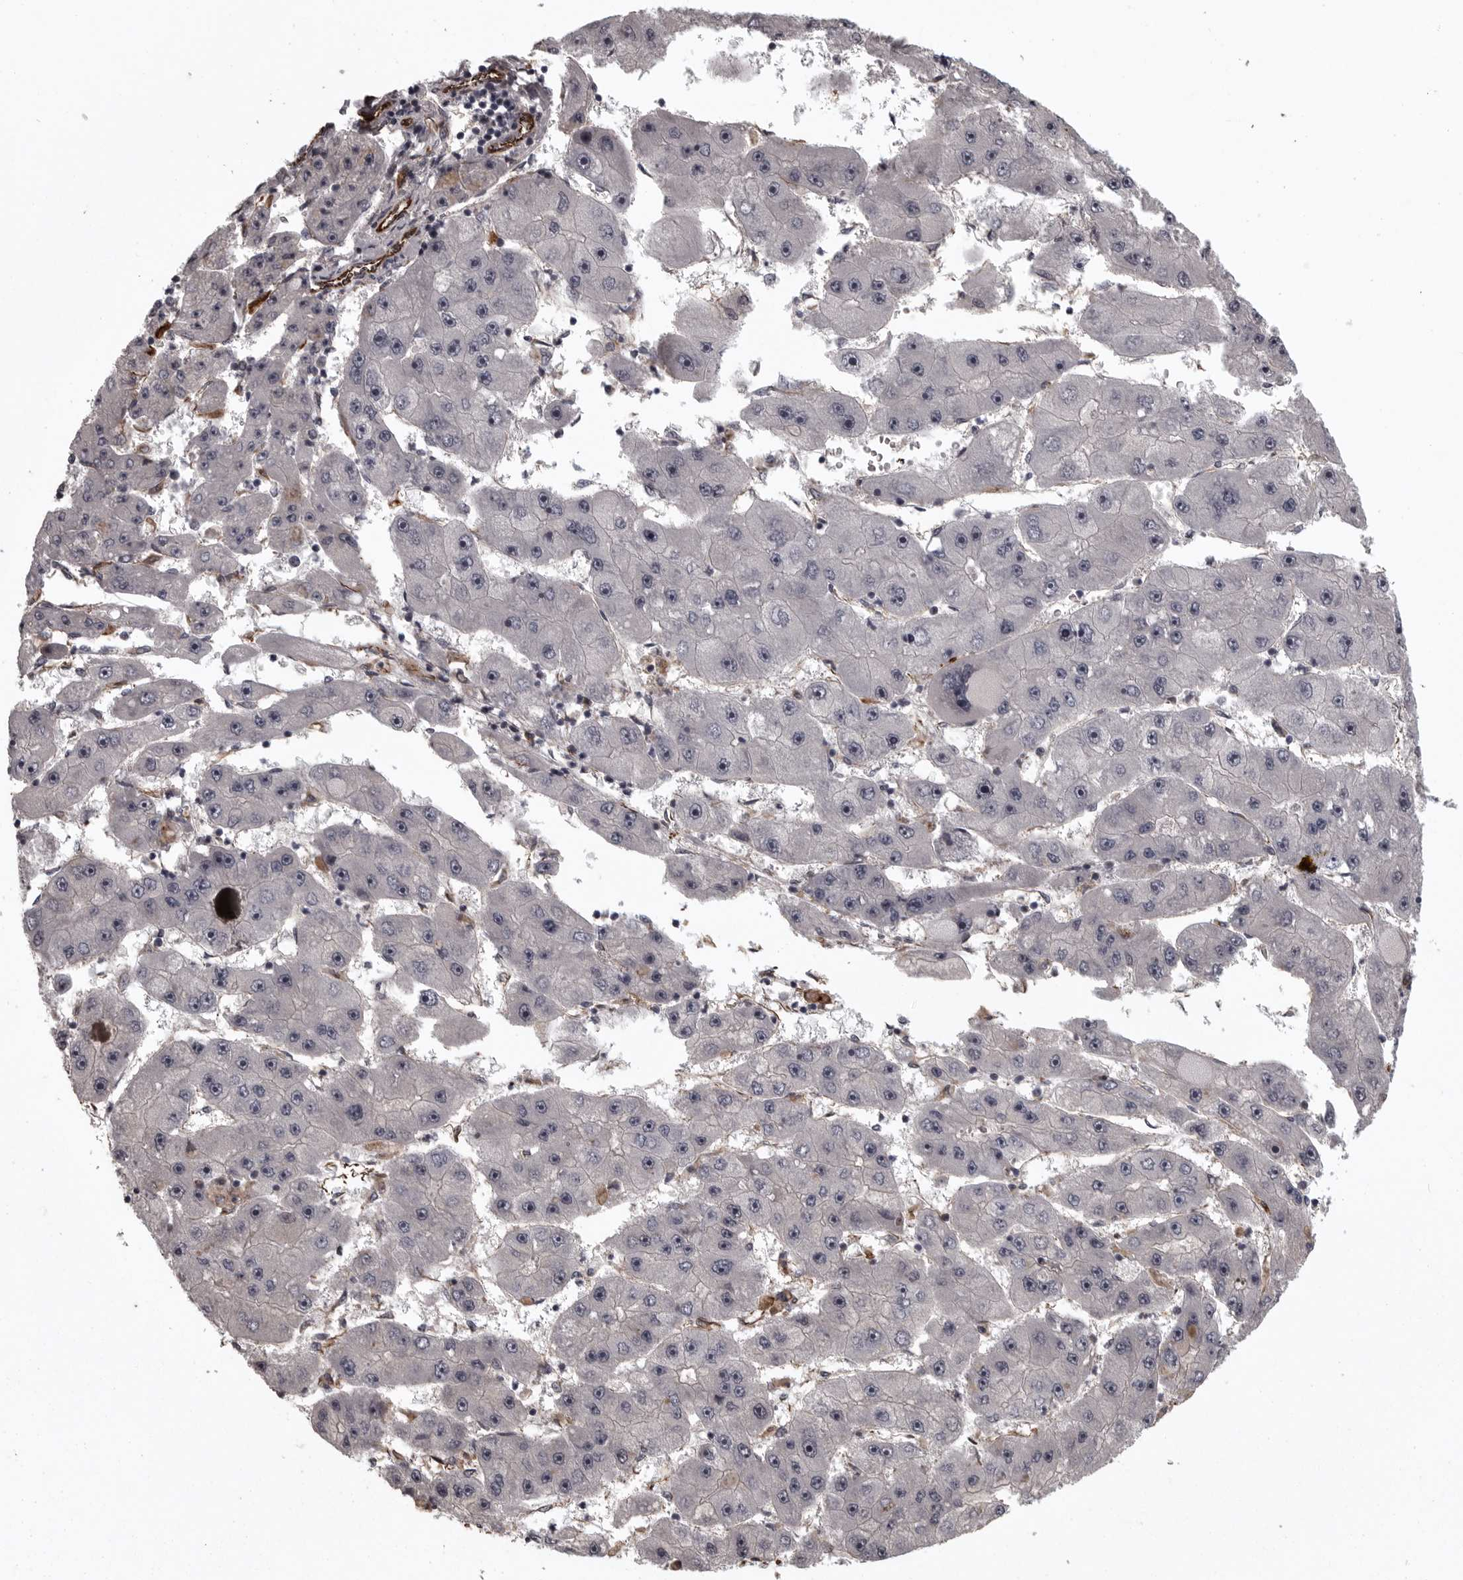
{"staining": {"intensity": "negative", "quantity": "none", "location": "none"}, "tissue": "liver cancer", "cell_type": "Tumor cells", "image_type": "cancer", "snomed": [{"axis": "morphology", "description": "Carcinoma, Hepatocellular, NOS"}, {"axis": "topography", "description": "Liver"}], "caption": "Immunohistochemical staining of human hepatocellular carcinoma (liver) displays no significant expression in tumor cells.", "gene": "FAAP100", "patient": {"sex": "female", "age": 61}}